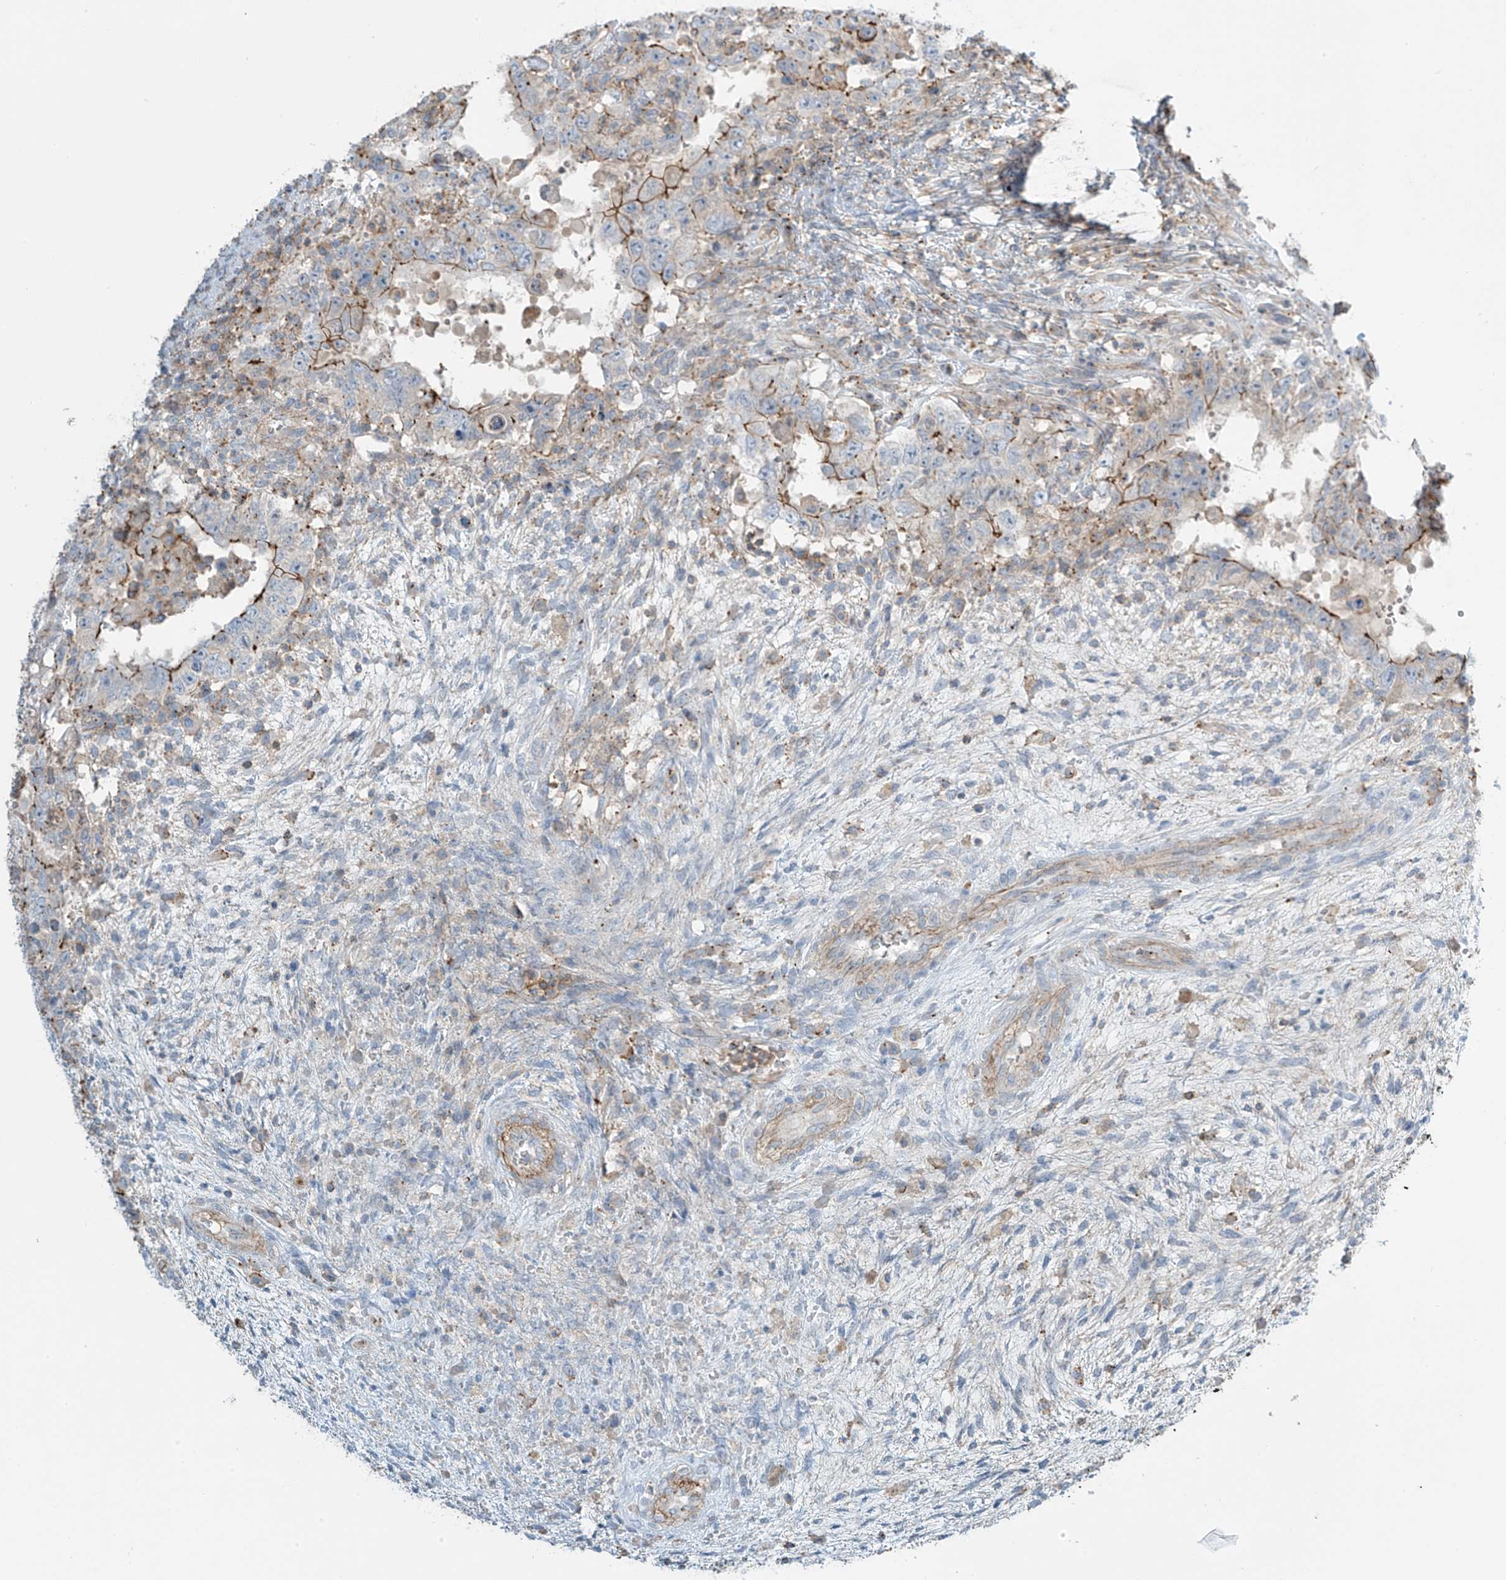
{"staining": {"intensity": "moderate", "quantity": "25%-75%", "location": "cytoplasmic/membranous"}, "tissue": "testis cancer", "cell_type": "Tumor cells", "image_type": "cancer", "snomed": [{"axis": "morphology", "description": "Carcinoma, Embryonal, NOS"}, {"axis": "topography", "description": "Testis"}], "caption": "Testis cancer (embryonal carcinoma) stained for a protein displays moderate cytoplasmic/membranous positivity in tumor cells.", "gene": "SLC9A2", "patient": {"sex": "male", "age": 26}}